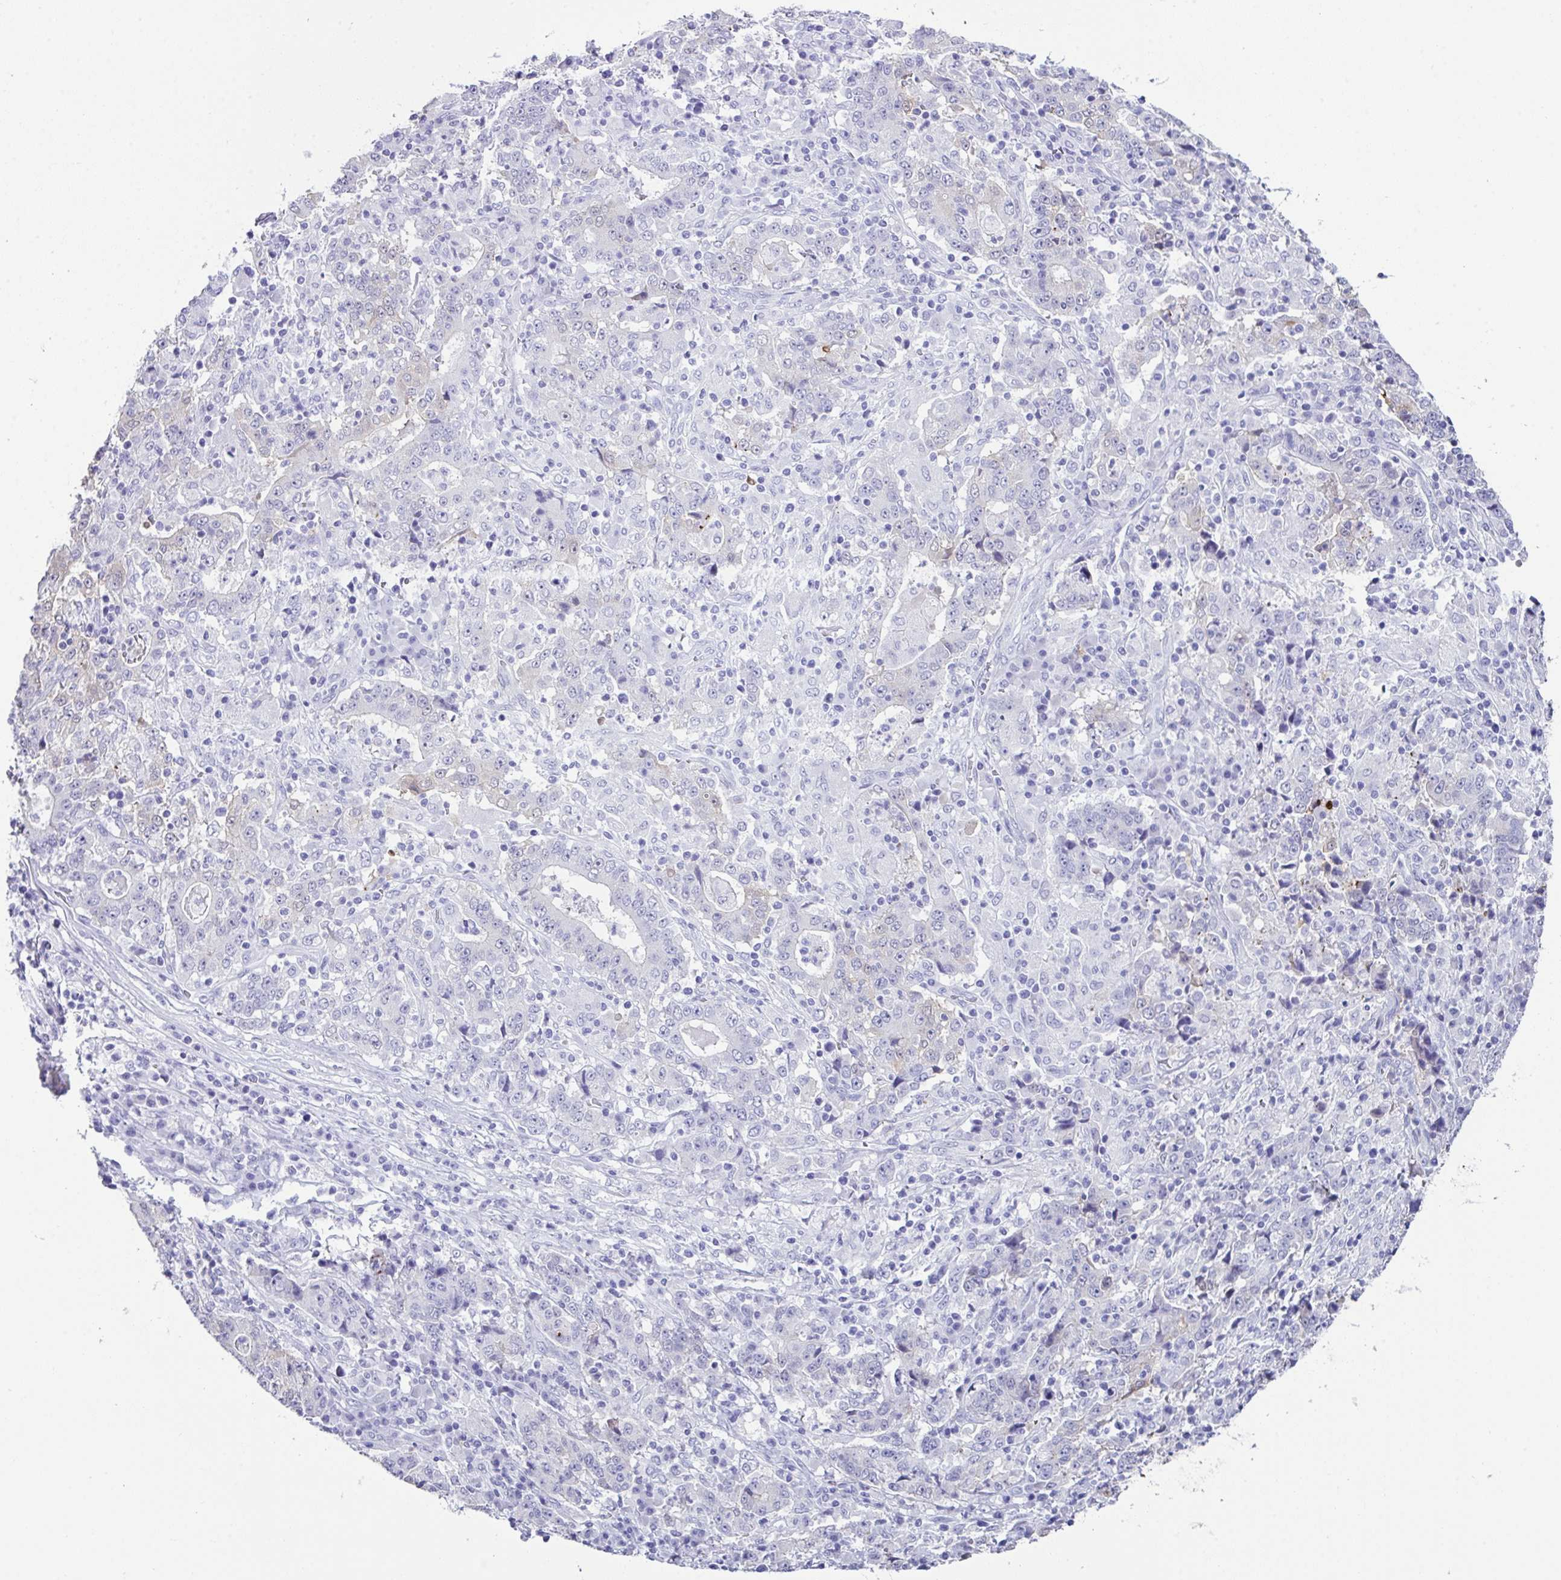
{"staining": {"intensity": "negative", "quantity": "none", "location": "none"}, "tissue": "stomach cancer", "cell_type": "Tumor cells", "image_type": "cancer", "snomed": [{"axis": "morphology", "description": "Normal tissue, NOS"}, {"axis": "morphology", "description": "Adenocarcinoma, NOS"}, {"axis": "topography", "description": "Stomach, upper"}, {"axis": "topography", "description": "Stomach"}], "caption": "Tumor cells show no significant protein staining in stomach adenocarcinoma.", "gene": "LGALS4", "patient": {"sex": "male", "age": 59}}